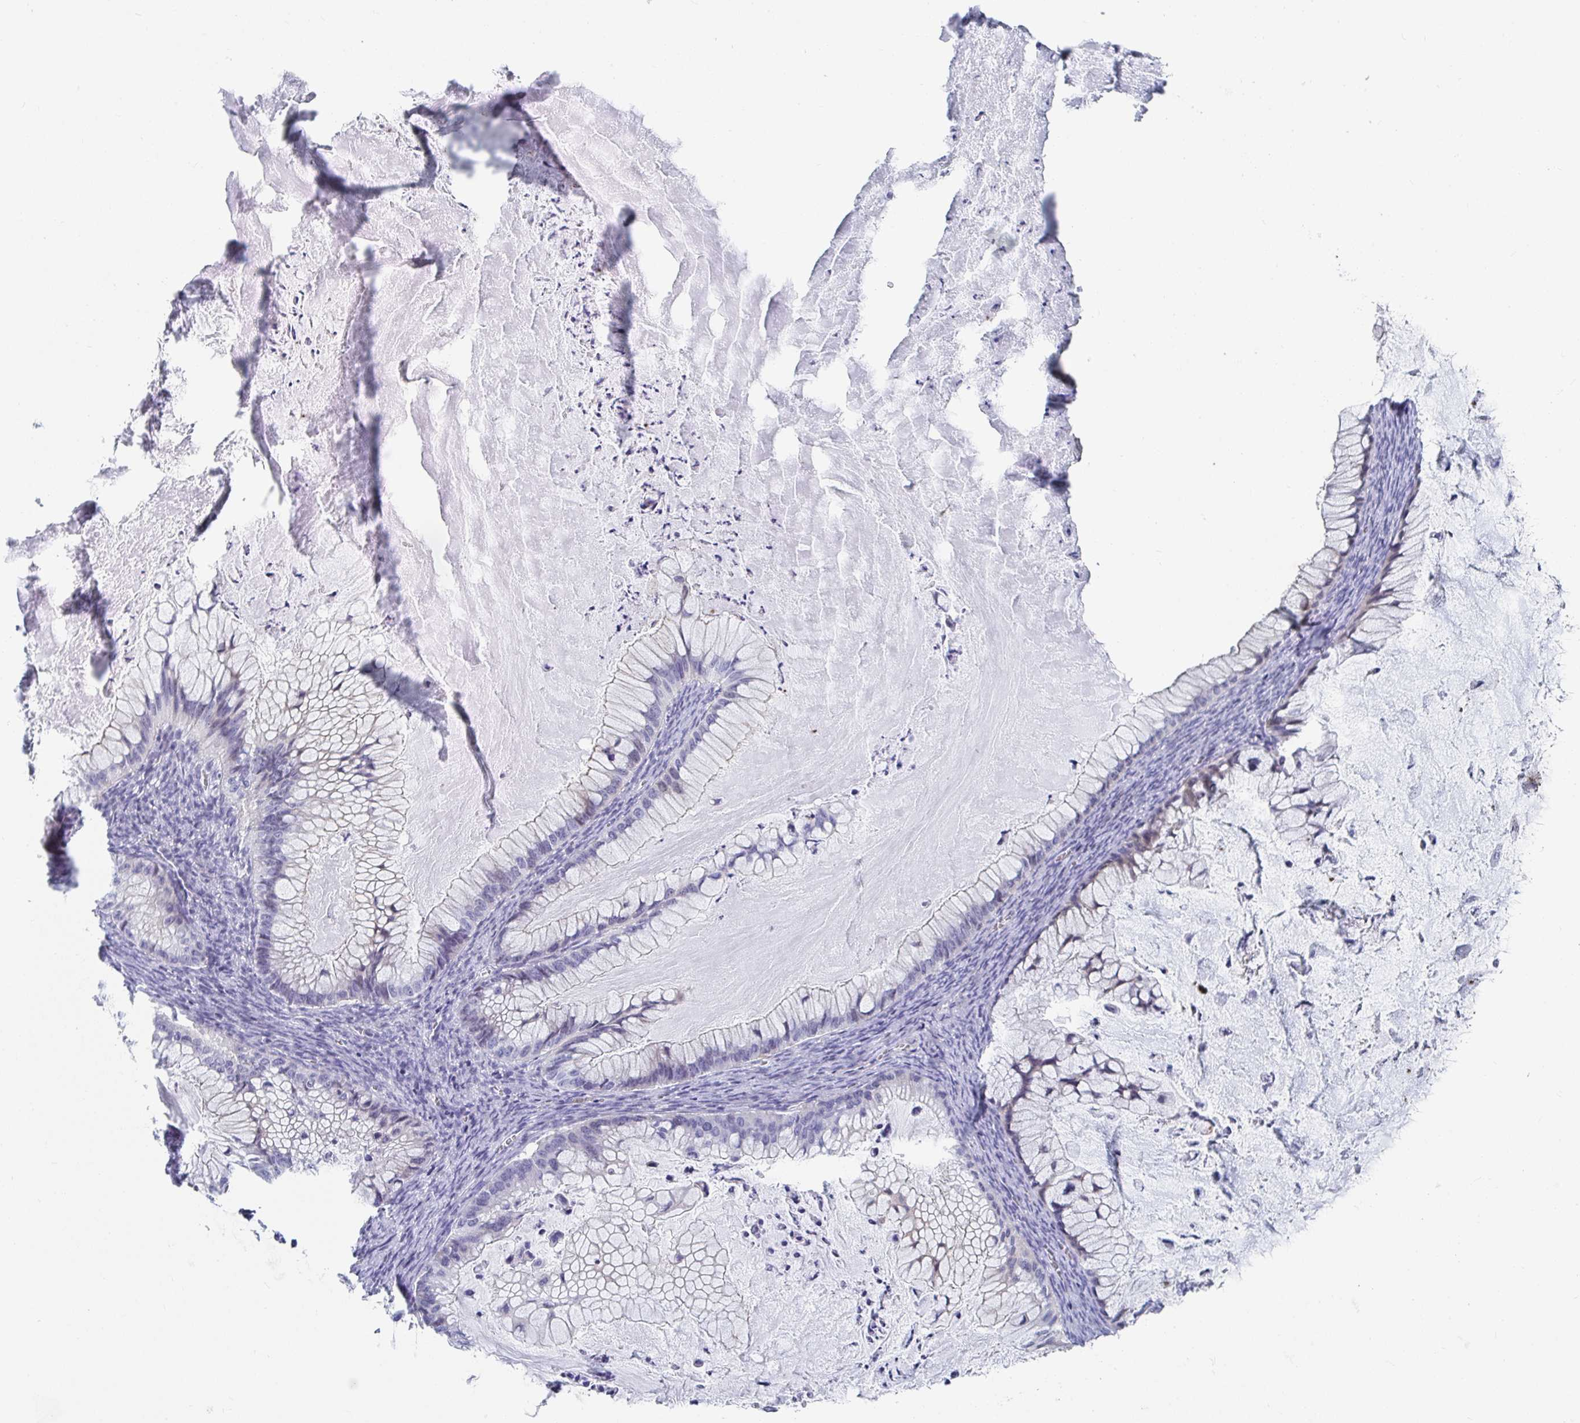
{"staining": {"intensity": "negative", "quantity": "none", "location": "none"}, "tissue": "ovarian cancer", "cell_type": "Tumor cells", "image_type": "cancer", "snomed": [{"axis": "morphology", "description": "Cystadenocarcinoma, mucinous, NOS"}, {"axis": "topography", "description": "Ovary"}], "caption": "High power microscopy photomicrograph of an immunohistochemistry (IHC) micrograph of ovarian mucinous cystadenocarcinoma, revealing no significant positivity in tumor cells. (DAB immunohistochemistry (IHC), high magnification).", "gene": "ZFP82", "patient": {"sex": "female", "age": 72}}